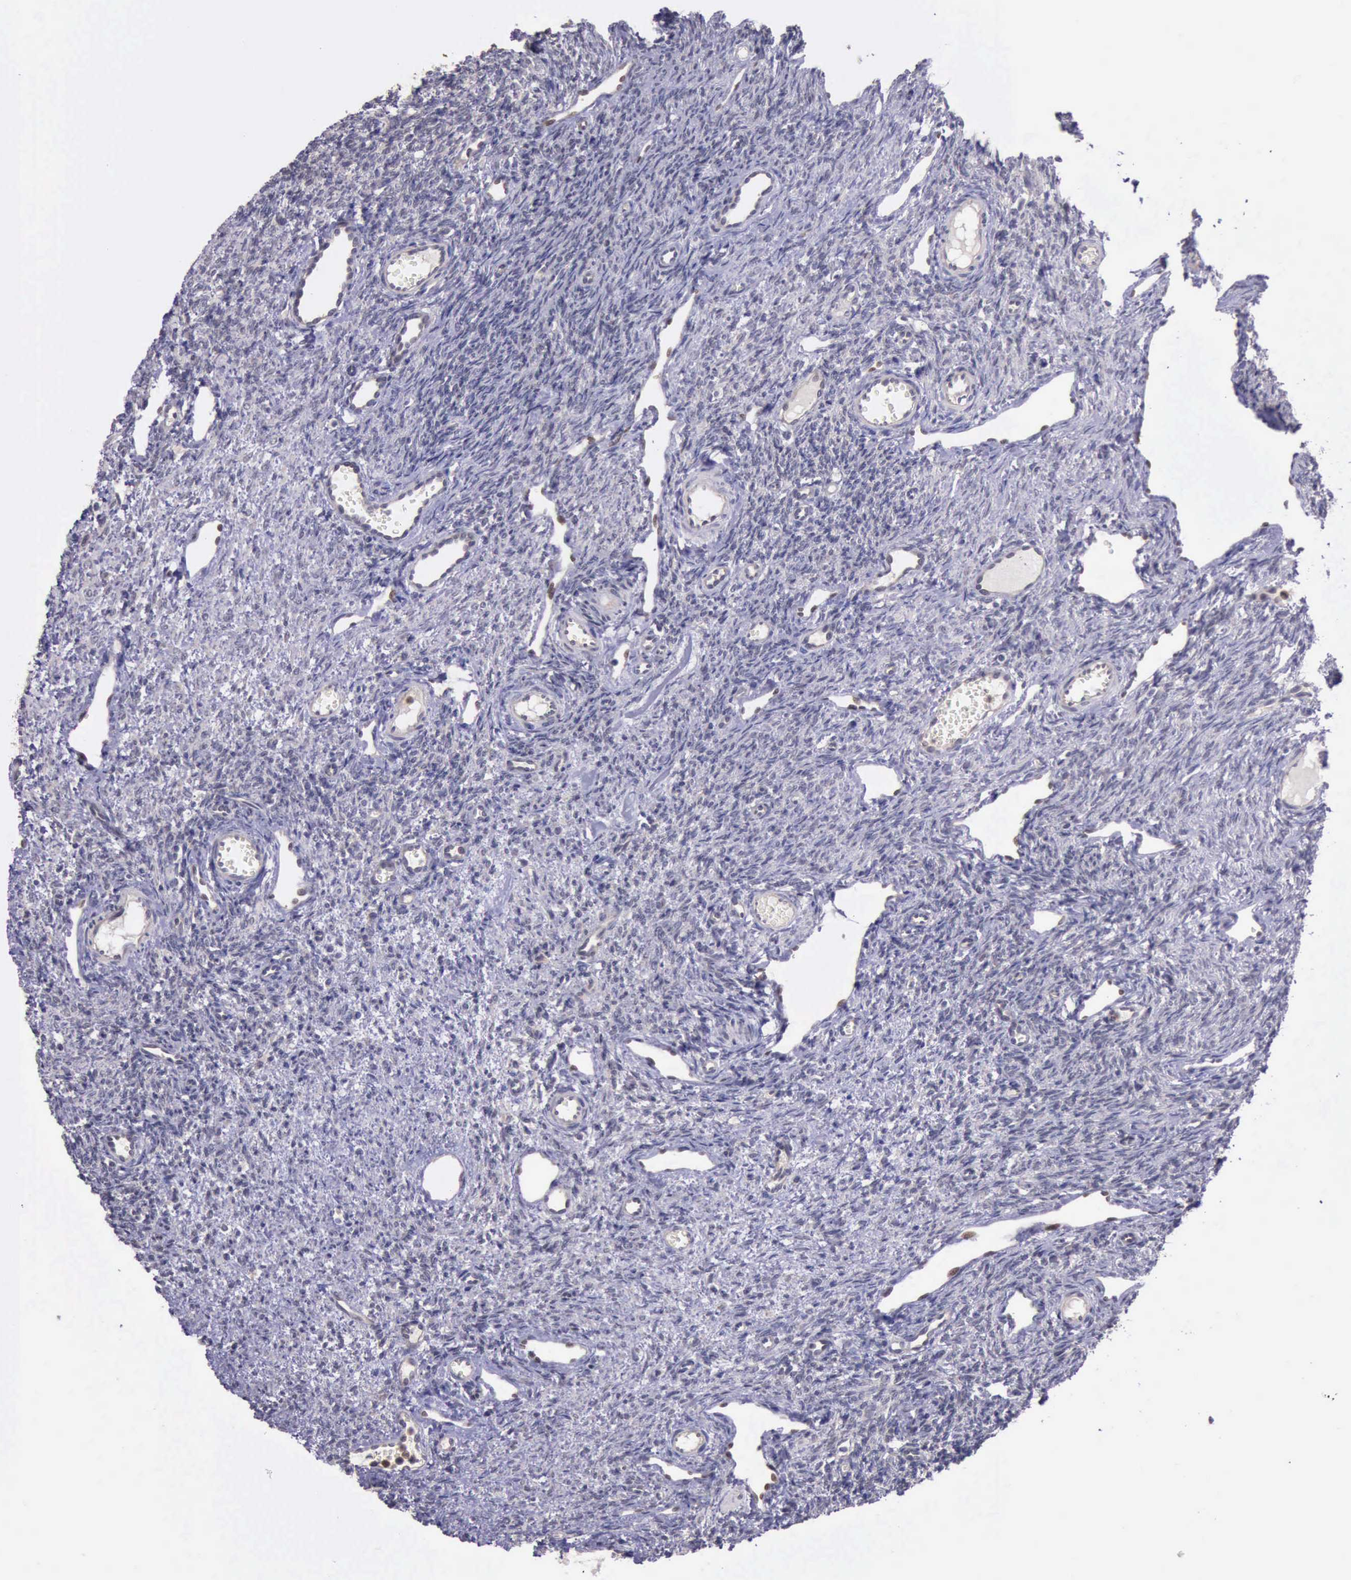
{"staining": {"intensity": "weak", "quantity": ">75%", "location": "cytoplasmic/membranous"}, "tissue": "ovary", "cell_type": "Follicle cells", "image_type": "normal", "snomed": [{"axis": "morphology", "description": "Normal tissue, NOS"}, {"axis": "topography", "description": "Ovary"}], "caption": "A photomicrograph showing weak cytoplasmic/membranous staining in approximately >75% of follicle cells in unremarkable ovary, as visualized by brown immunohistochemical staining.", "gene": "PLEK2", "patient": {"sex": "female", "age": 33}}